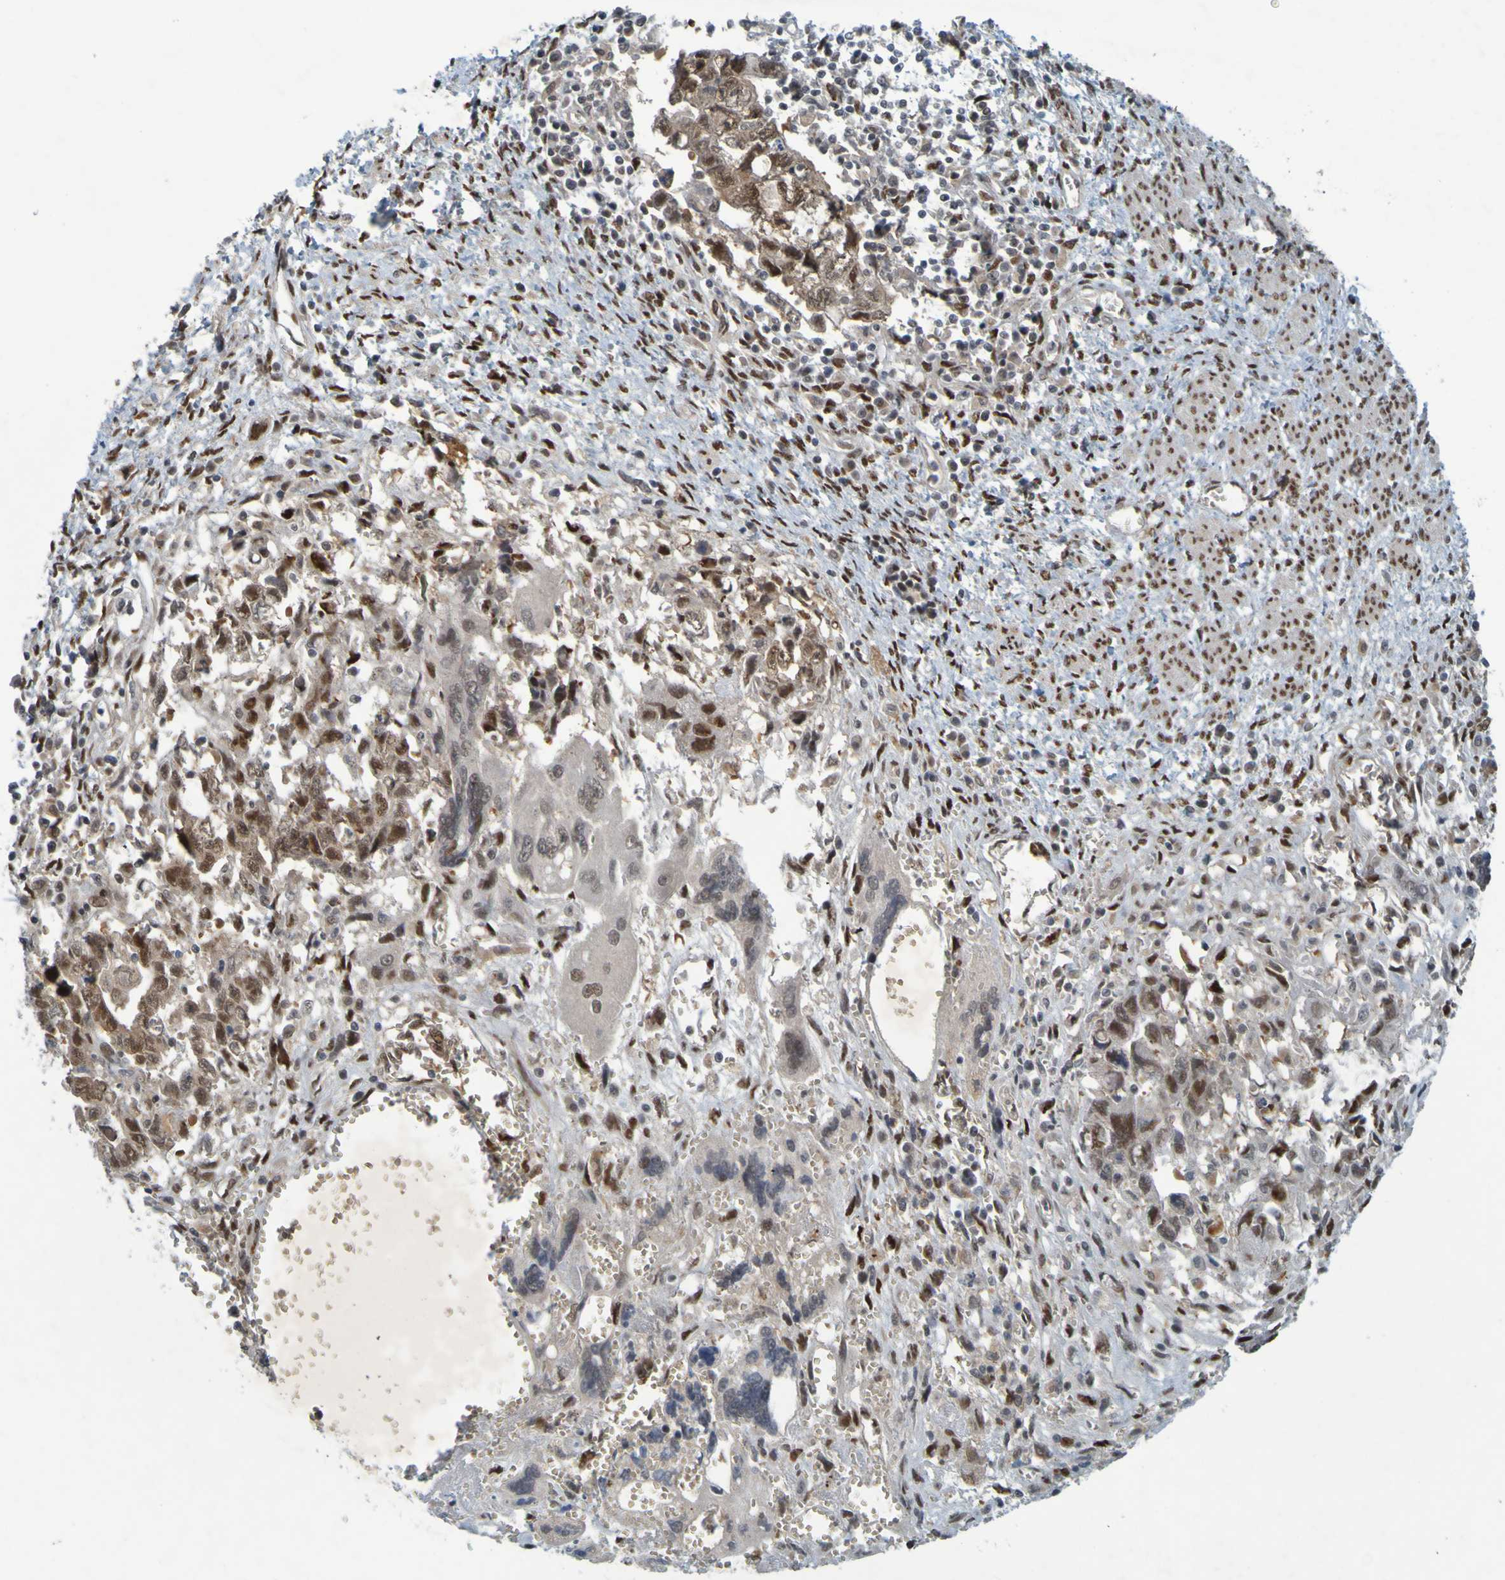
{"staining": {"intensity": "moderate", "quantity": ">75%", "location": "cytoplasmic/membranous,nuclear"}, "tissue": "testis cancer", "cell_type": "Tumor cells", "image_type": "cancer", "snomed": [{"axis": "morphology", "description": "Carcinoma, Embryonal, NOS"}, {"axis": "topography", "description": "Testis"}], "caption": "Embryonal carcinoma (testis) tissue displays moderate cytoplasmic/membranous and nuclear expression in about >75% of tumor cells, visualized by immunohistochemistry.", "gene": "MCPH1", "patient": {"sex": "male", "age": 28}}